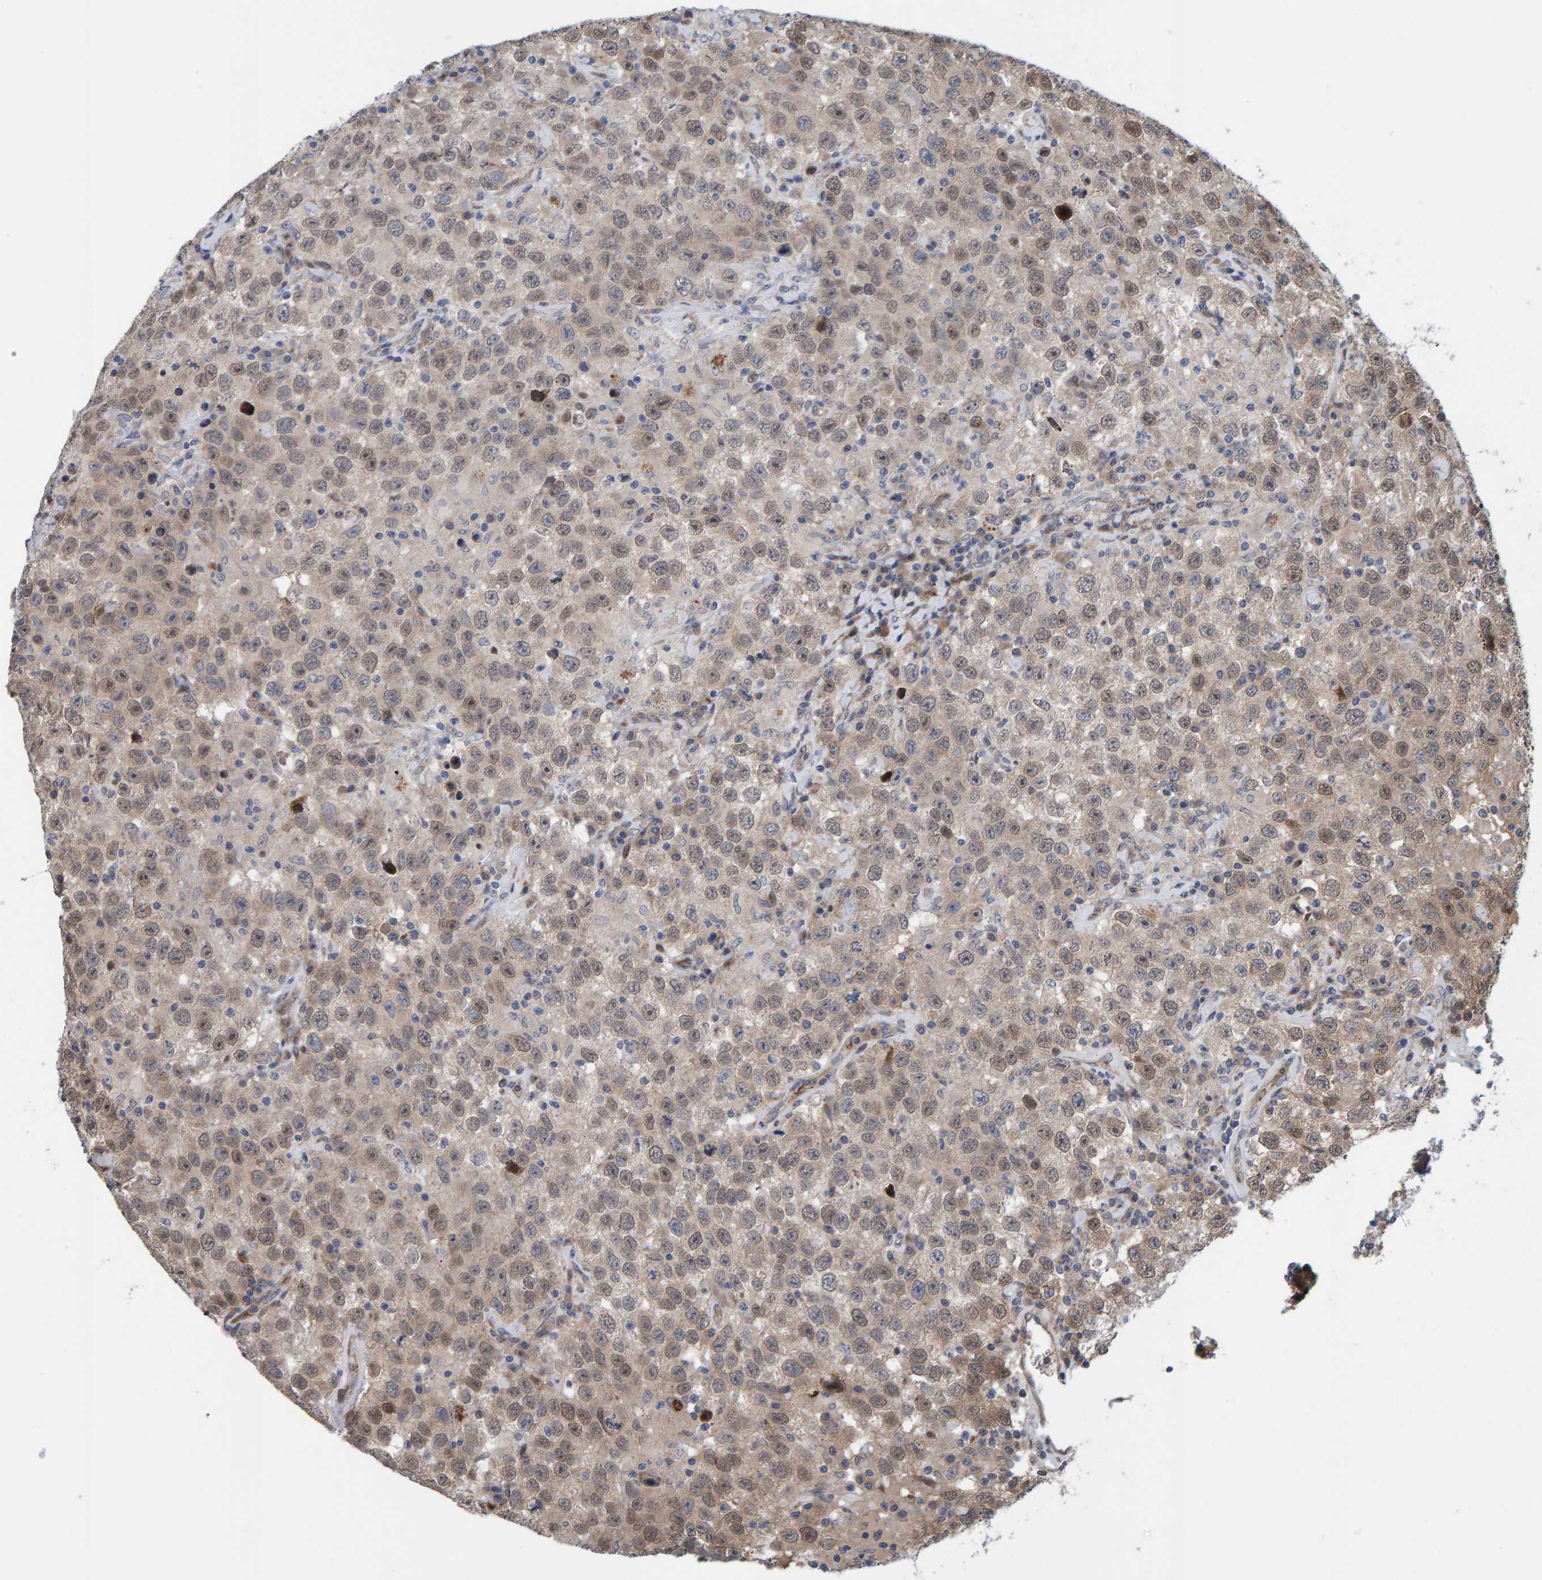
{"staining": {"intensity": "weak", "quantity": "25%-75%", "location": "nuclear"}, "tissue": "testis cancer", "cell_type": "Tumor cells", "image_type": "cancer", "snomed": [{"axis": "morphology", "description": "Seminoma, NOS"}, {"axis": "topography", "description": "Testis"}], "caption": "A brown stain highlights weak nuclear positivity of a protein in testis cancer (seminoma) tumor cells.", "gene": "MFSD6L", "patient": {"sex": "male", "age": 41}}